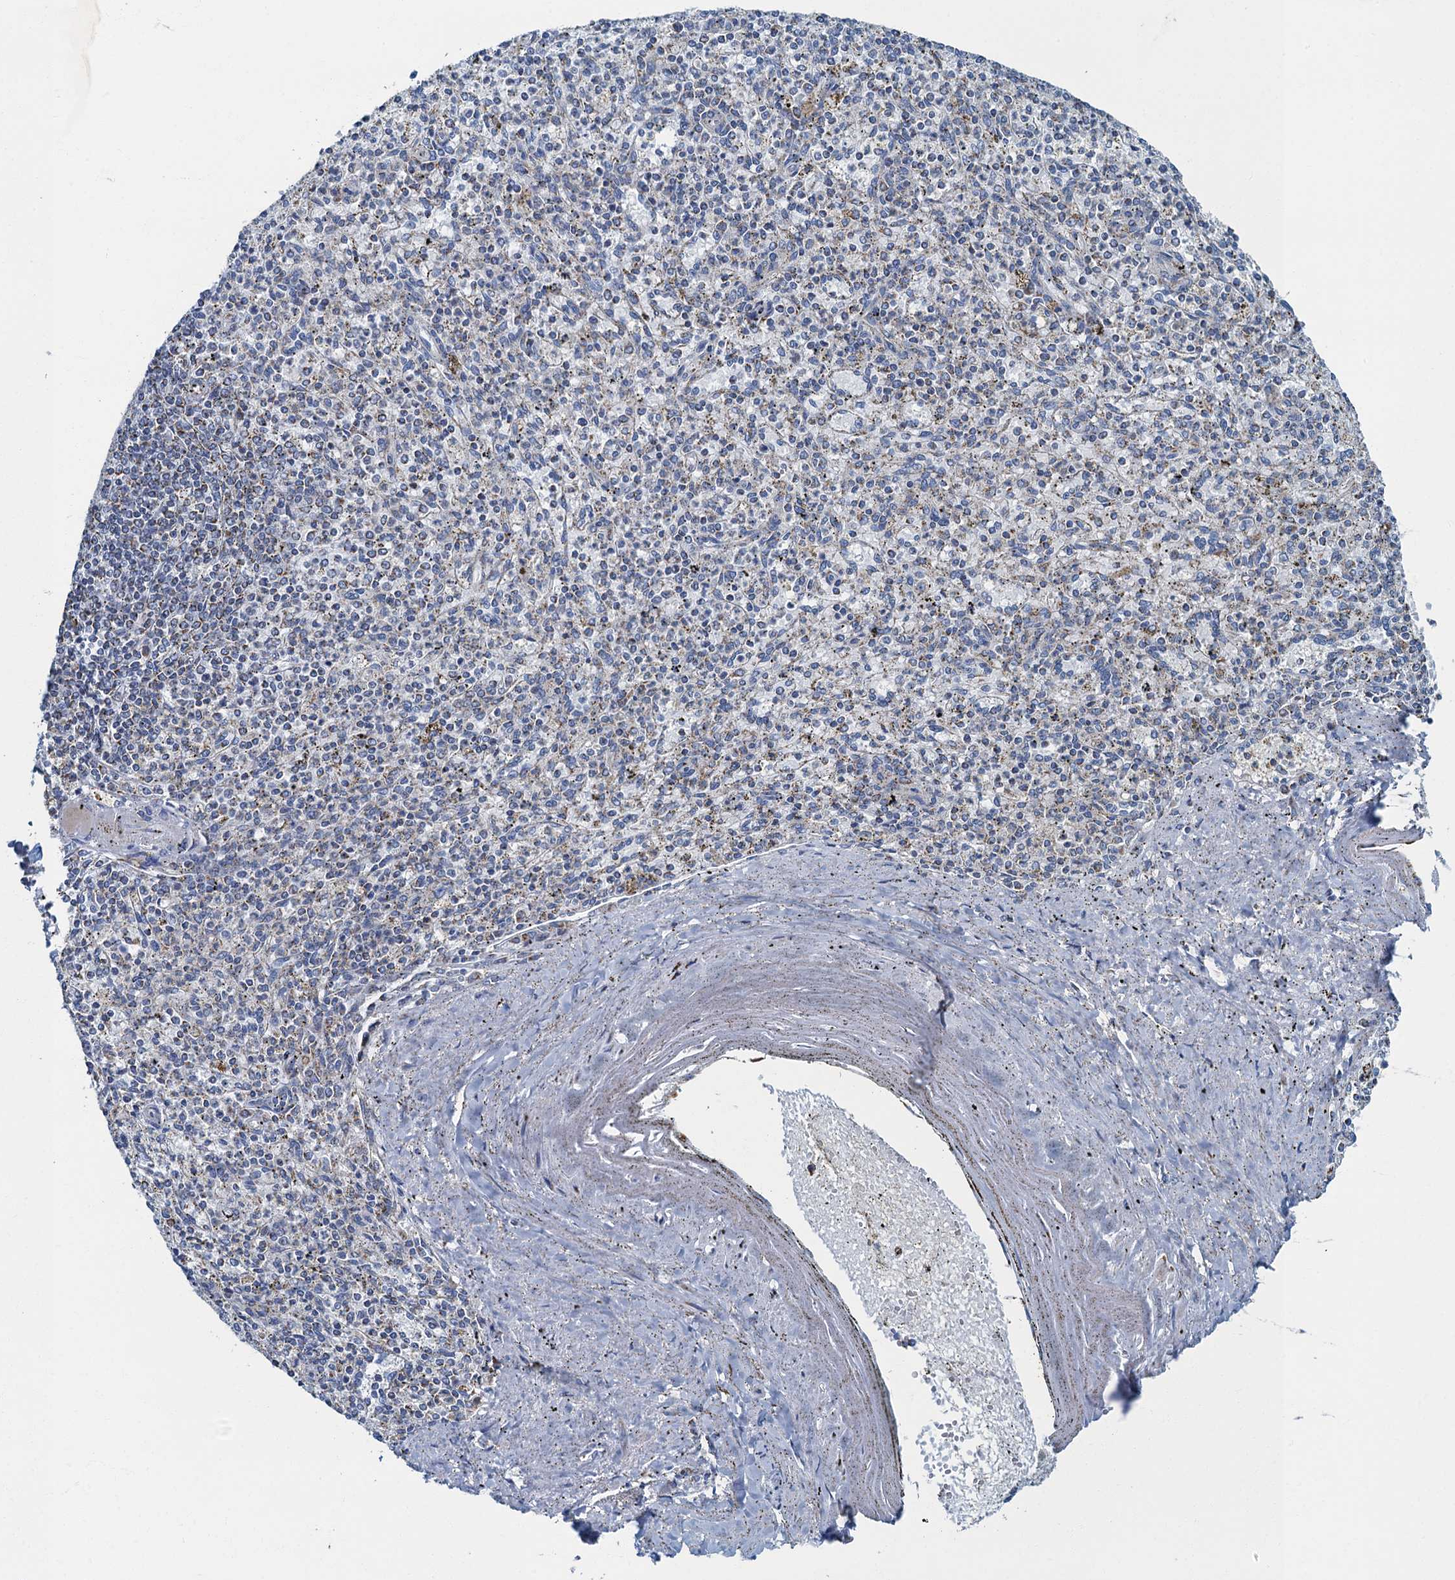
{"staining": {"intensity": "negative", "quantity": "none", "location": "none"}, "tissue": "spleen", "cell_type": "Cells in red pulp", "image_type": "normal", "snomed": [{"axis": "morphology", "description": "Normal tissue, NOS"}, {"axis": "topography", "description": "Spleen"}], "caption": "The immunohistochemistry (IHC) photomicrograph has no significant expression in cells in red pulp of spleen. The staining is performed using DAB brown chromogen with nuclei counter-stained in using hematoxylin.", "gene": "RAD9B", "patient": {"sex": "male", "age": 72}}